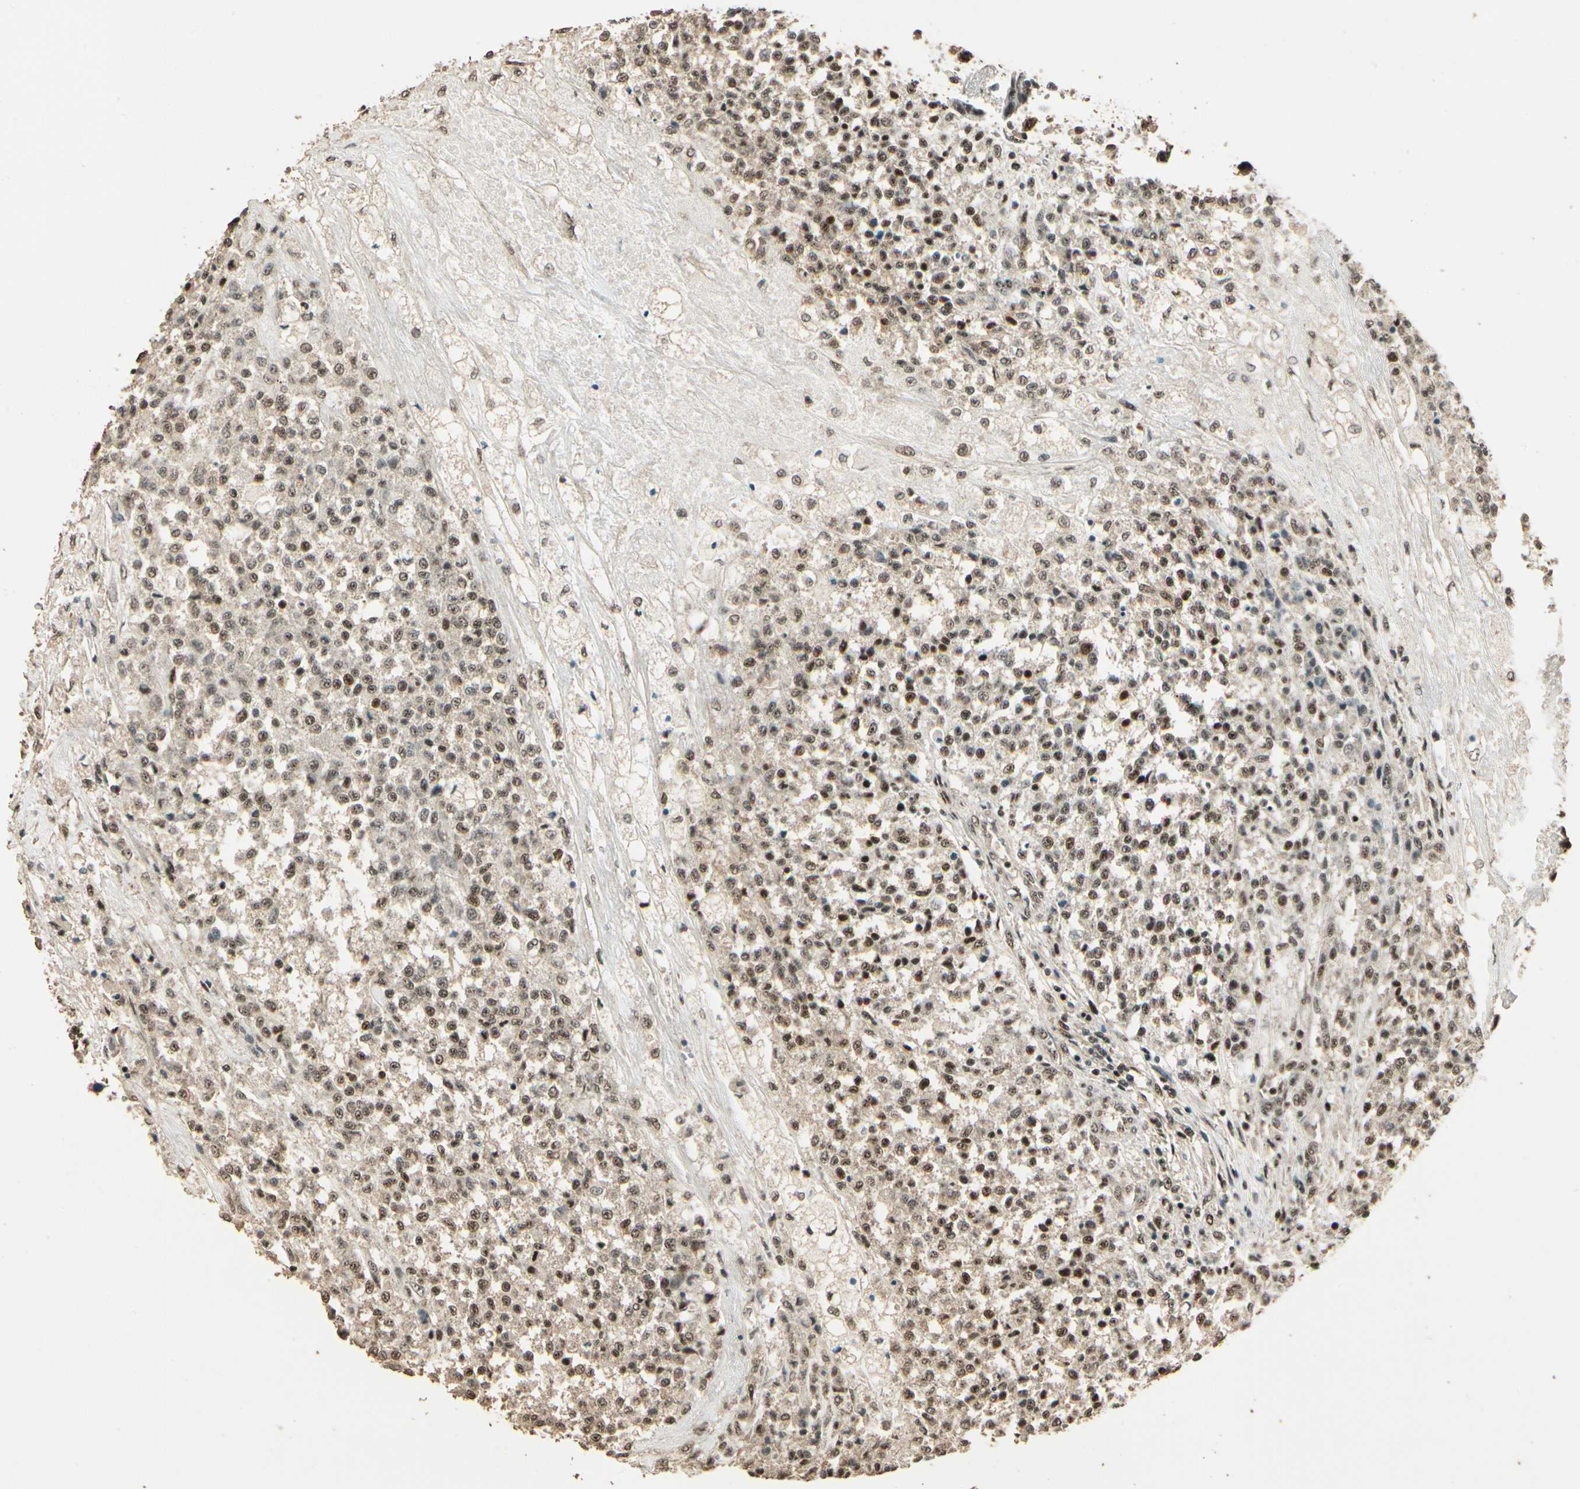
{"staining": {"intensity": "moderate", "quantity": ">75%", "location": "cytoplasmic/membranous,nuclear"}, "tissue": "testis cancer", "cell_type": "Tumor cells", "image_type": "cancer", "snomed": [{"axis": "morphology", "description": "Seminoma, NOS"}, {"axis": "topography", "description": "Testis"}], "caption": "A high-resolution image shows immunohistochemistry staining of testis cancer (seminoma), which exhibits moderate cytoplasmic/membranous and nuclear positivity in about >75% of tumor cells. Nuclei are stained in blue.", "gene": "RBM25", "patient": {"sex": "male", "age": 59}}